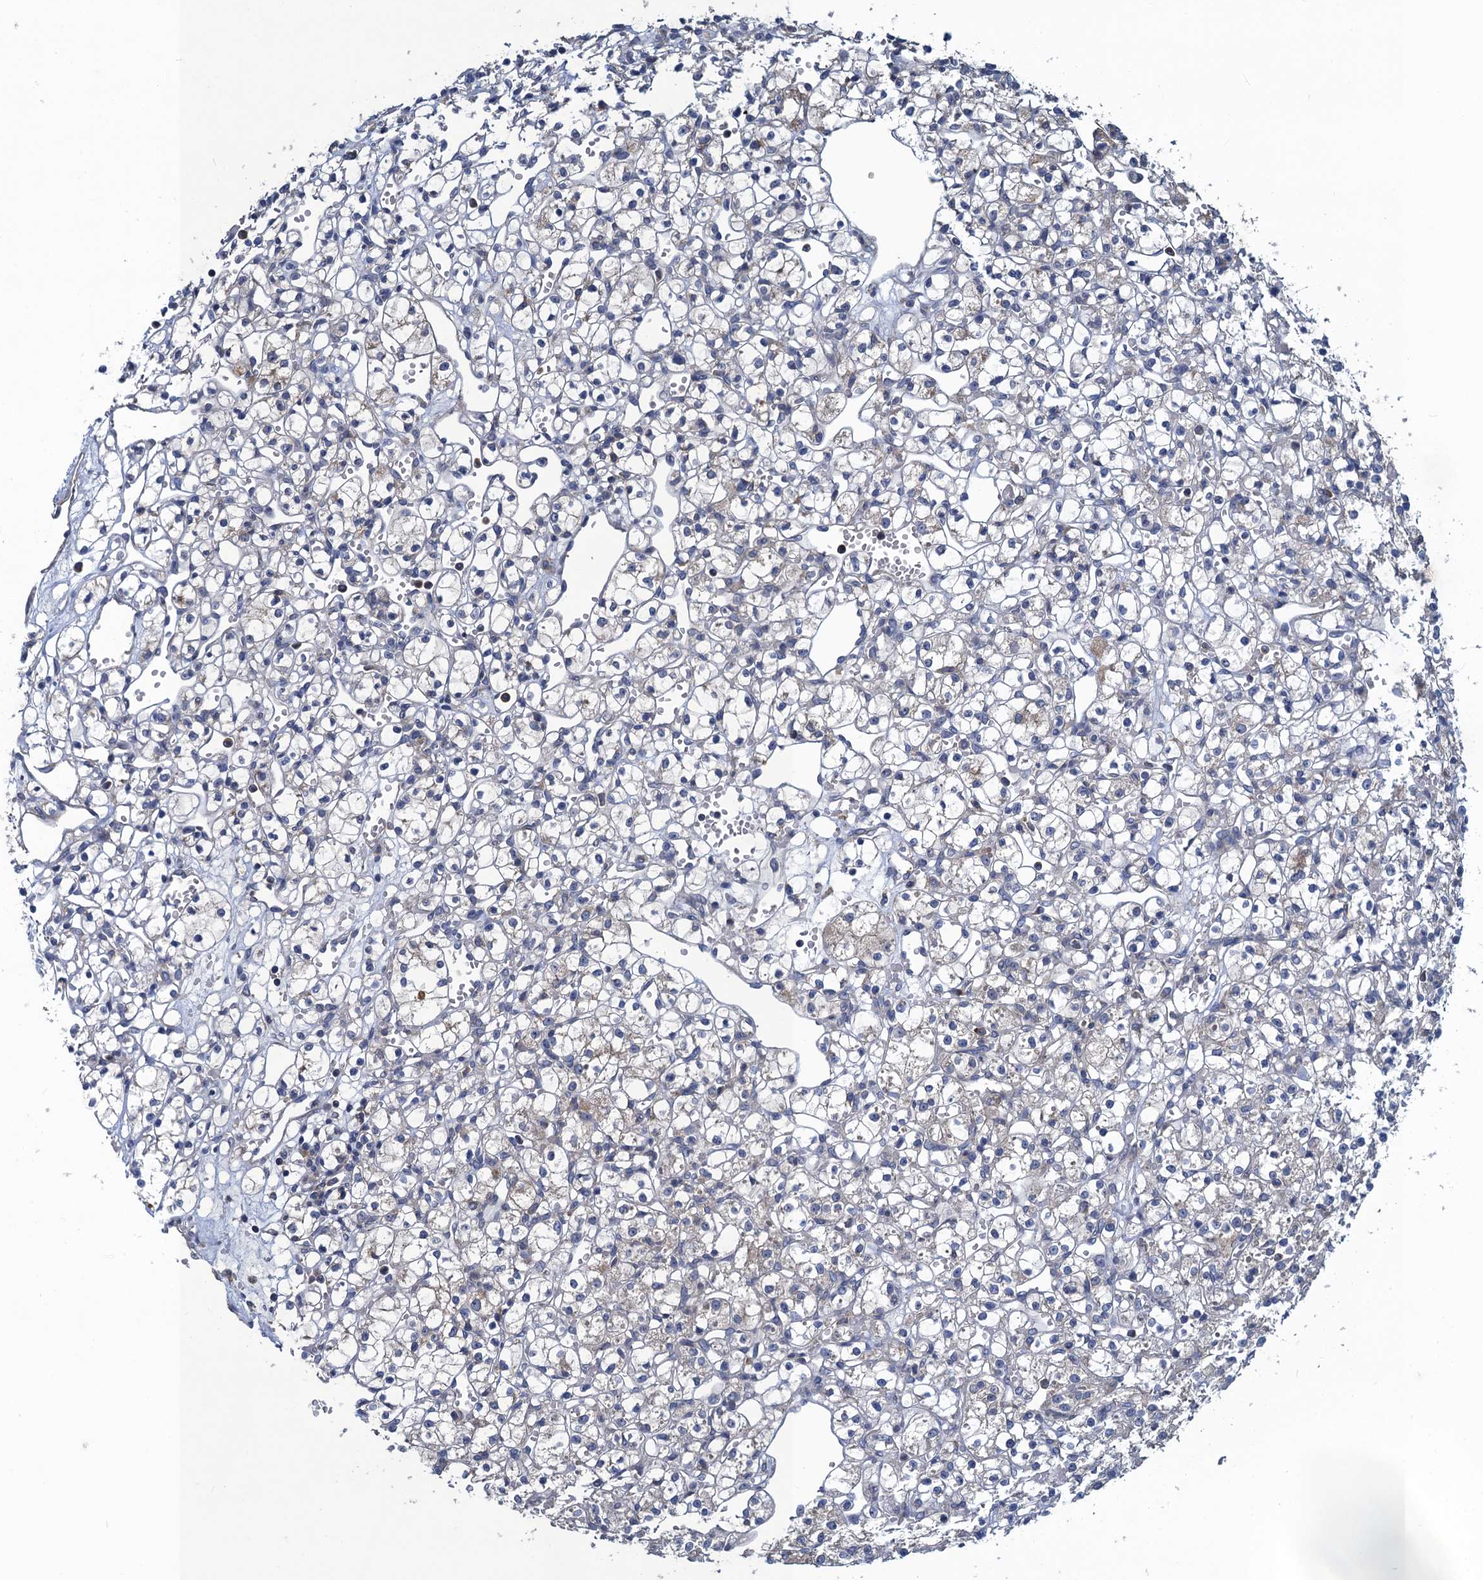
{"staining": {"intensity": "negative", "quantity": "none", "location": "none"}, "tissue": "renal cancer", "cell_type": "Tumor cells", "image_type": "cancer", "snomed": [{"axis": "morphology", "description": "Adenocarcinoma, NOS"}, {"axis": "topography", "description": "Kidney"}], "caption": "Immunohistochemical staining of renal cancer (adenocarcinoma) demonstrates no significant expression in tumor cells. (DAB IHC visualized using brightfield microscopy, high magnification).", "gene": "SNAP29", "patient": {"sex": "female", "age": 59}}